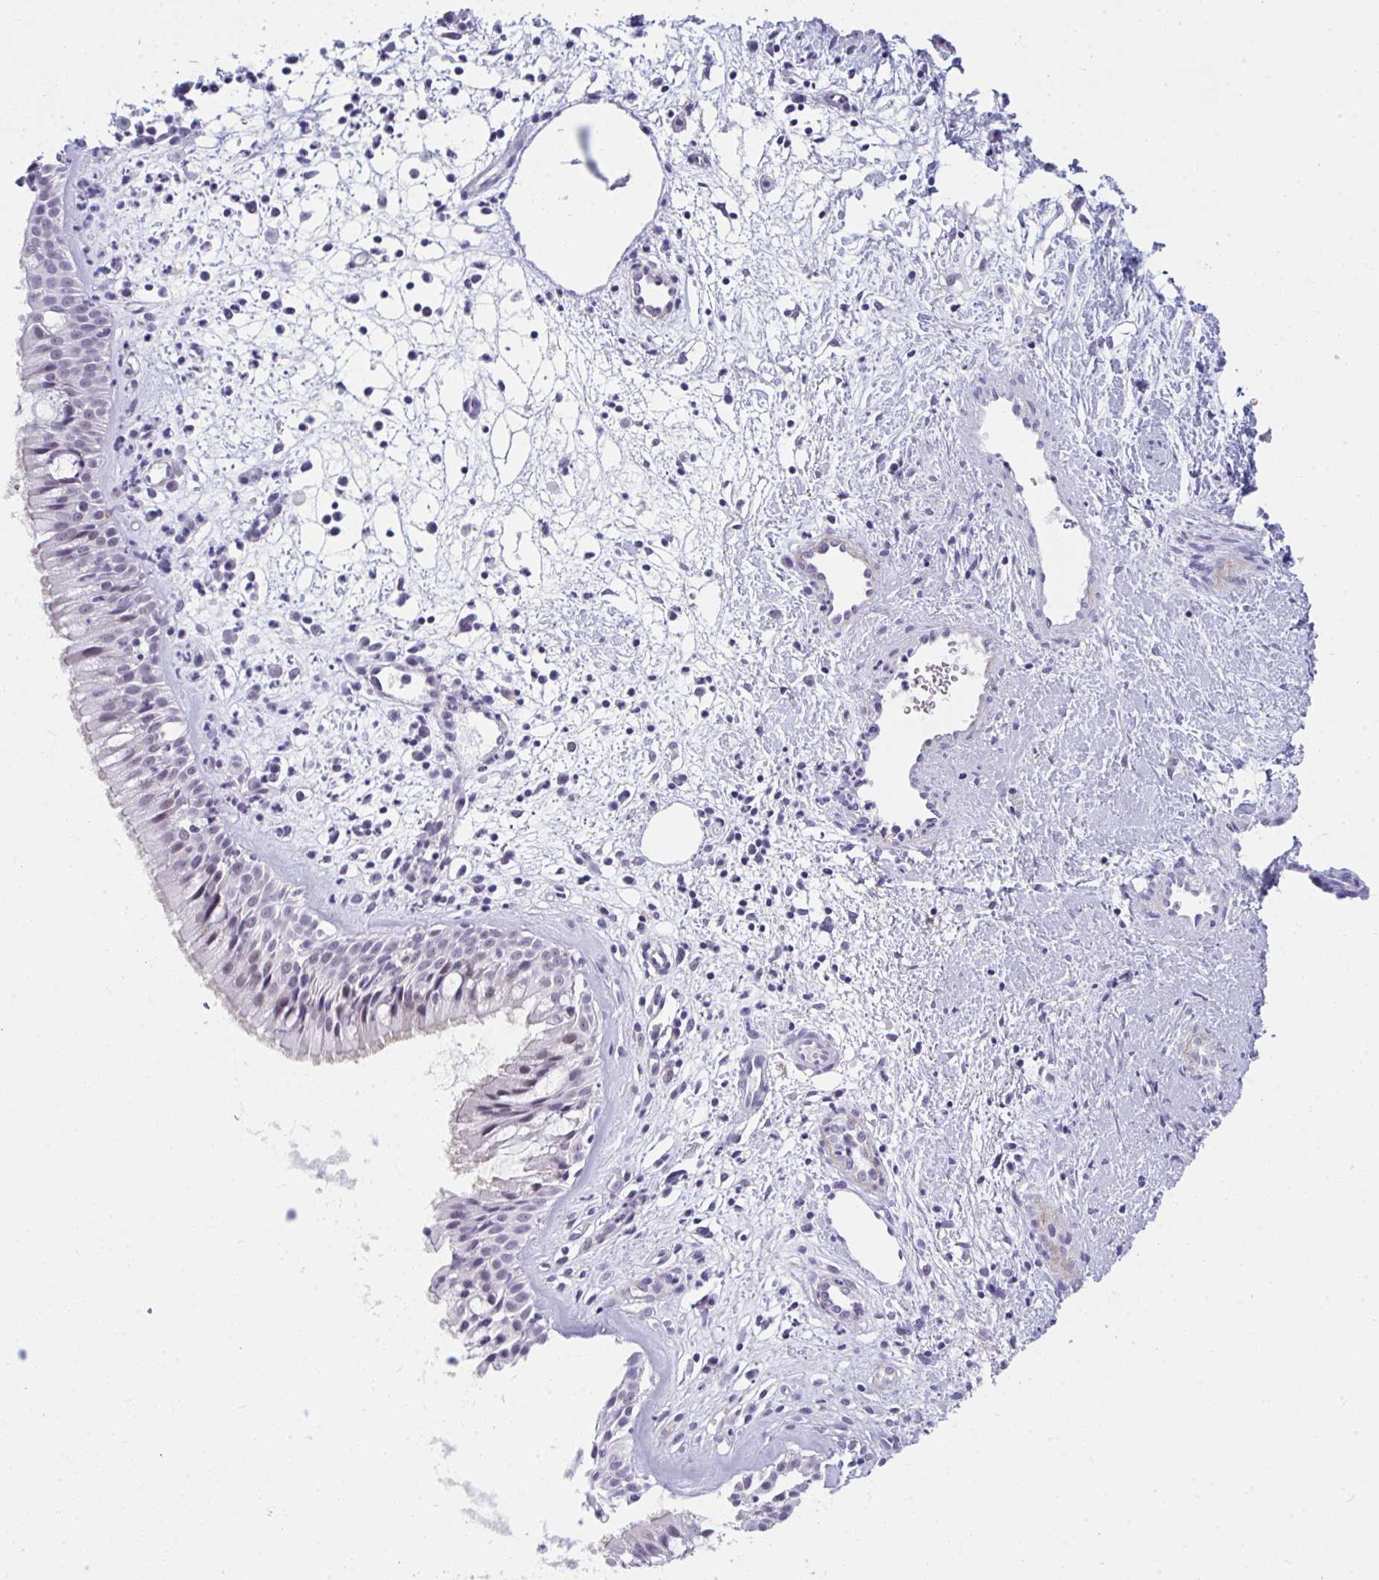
{"staining": {"intensity": "negative", "quantity": "none", "location": "none"}, "tissue": "nasopharynx", "cell_type": "Respiratory epithelial cells", "image_type": "normal", "snomed": [{"axis": "morphology", "description": "Normal tissue, NOS"}, {"axis": "topography", "description": "Nasopharynx"}], "caption": "Image shows no significant protein expression in respiratory epithelial cells of benign nasopharynx.", "gene": "CDK13", "patient": {"sex": "male", "age": 65}}